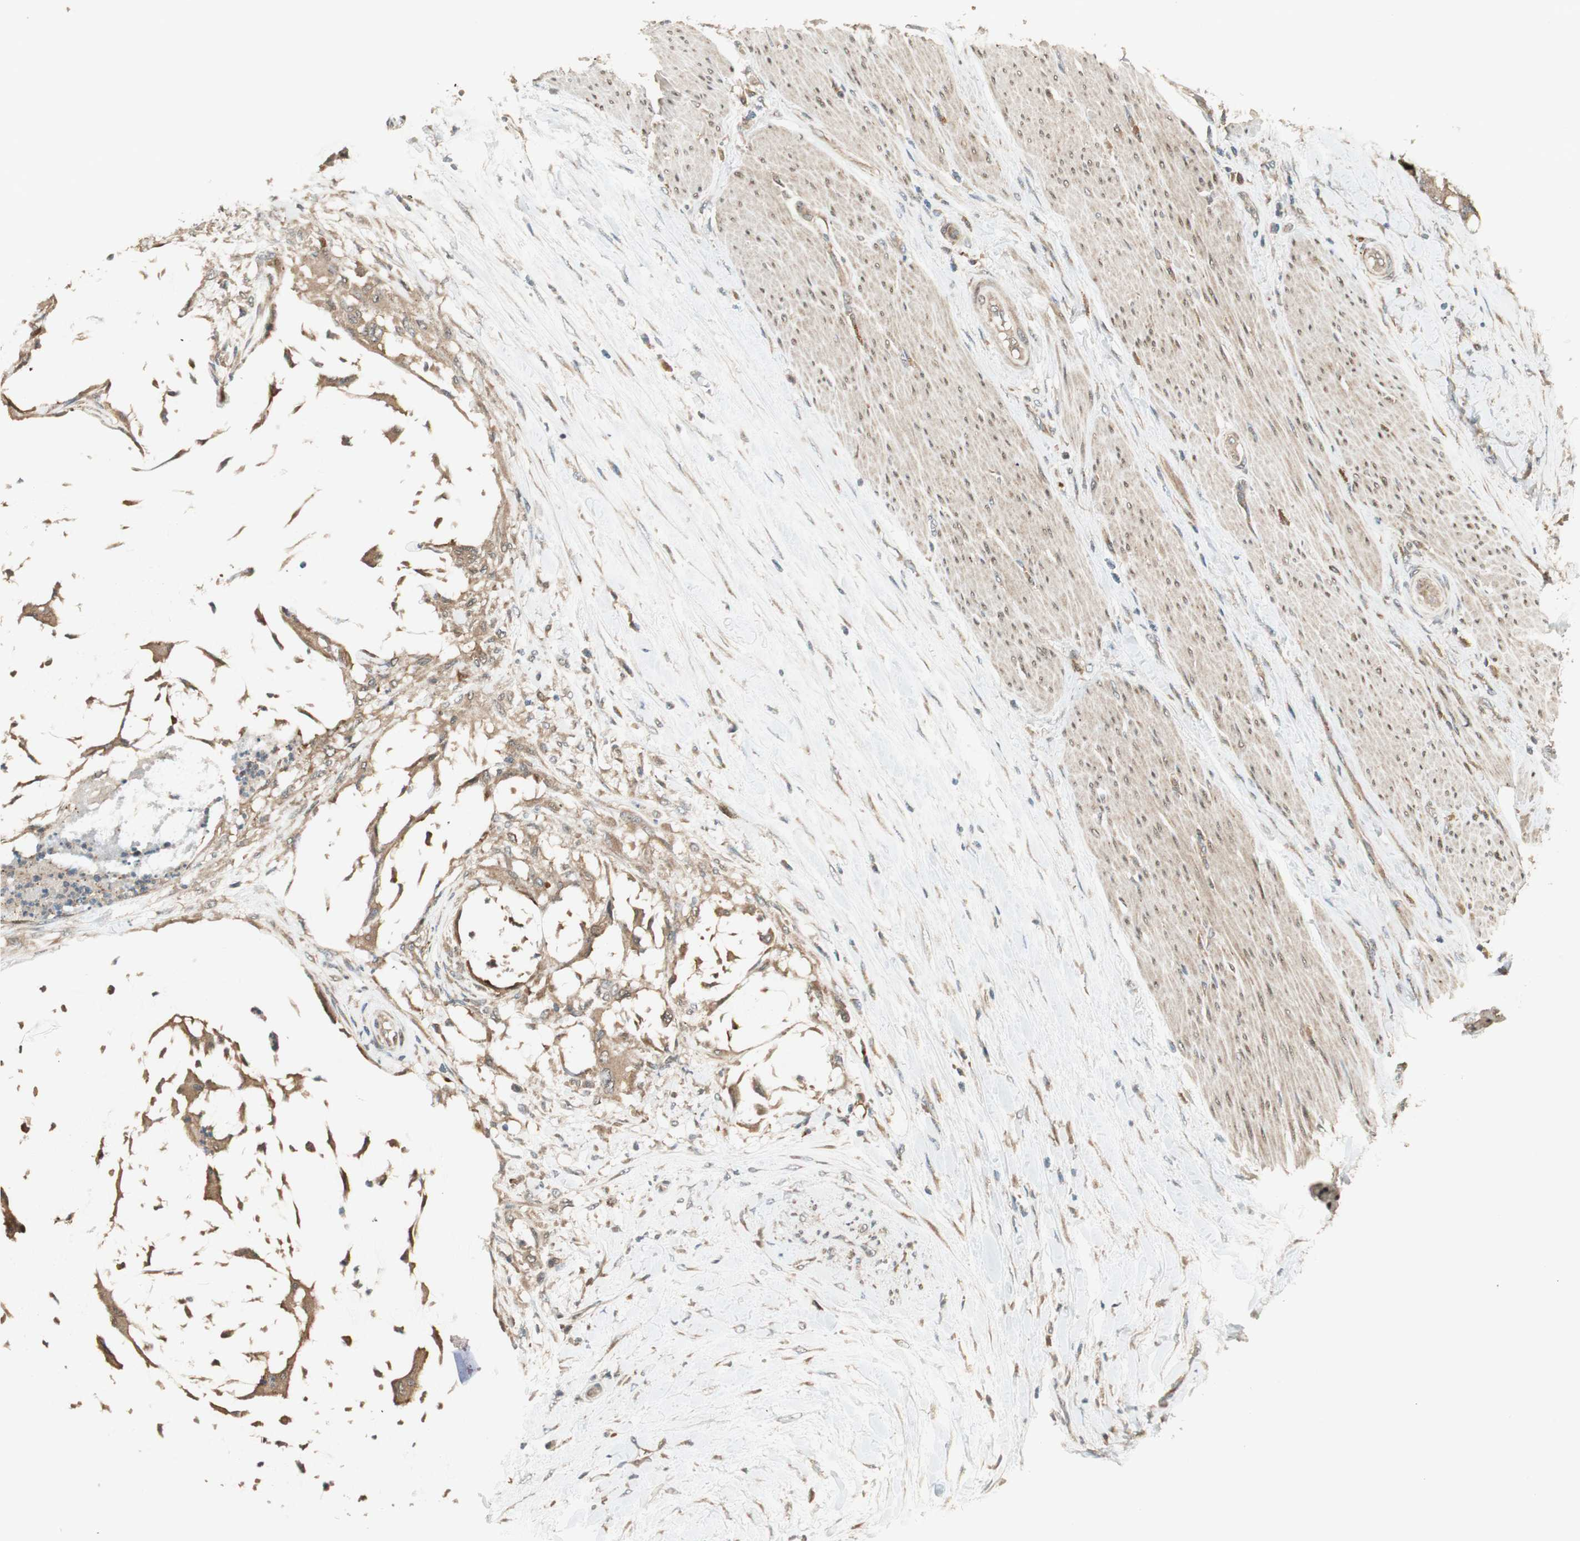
{"staining": {"intensity": "moderate", "quantity": ">75%", "location": "cytoplasmic/membranous"}, "tissue": "colorectal cancer", "cell_type": "Tumor cells", "image_type": "cancer", "snomed": [{"axis": "morphology", "description": "Adenocarcinoma, NOS"}, {"axis": "topography", "description": "Rectum"}], "caption": "Immunohistochemistry (IHC) histopathology image of neoplastic tissue: human colorectal adenocarcinoma stained using immunohistochemistry (IHC) displays medium levels of moderate protein expression localized specifically in the cytoplasmic/membranous of tumor cells, appearing as a cytoplasmic/membranous brown color.", "gene": "CNOT4", "patient": {"sex": "female", "age": 77}}